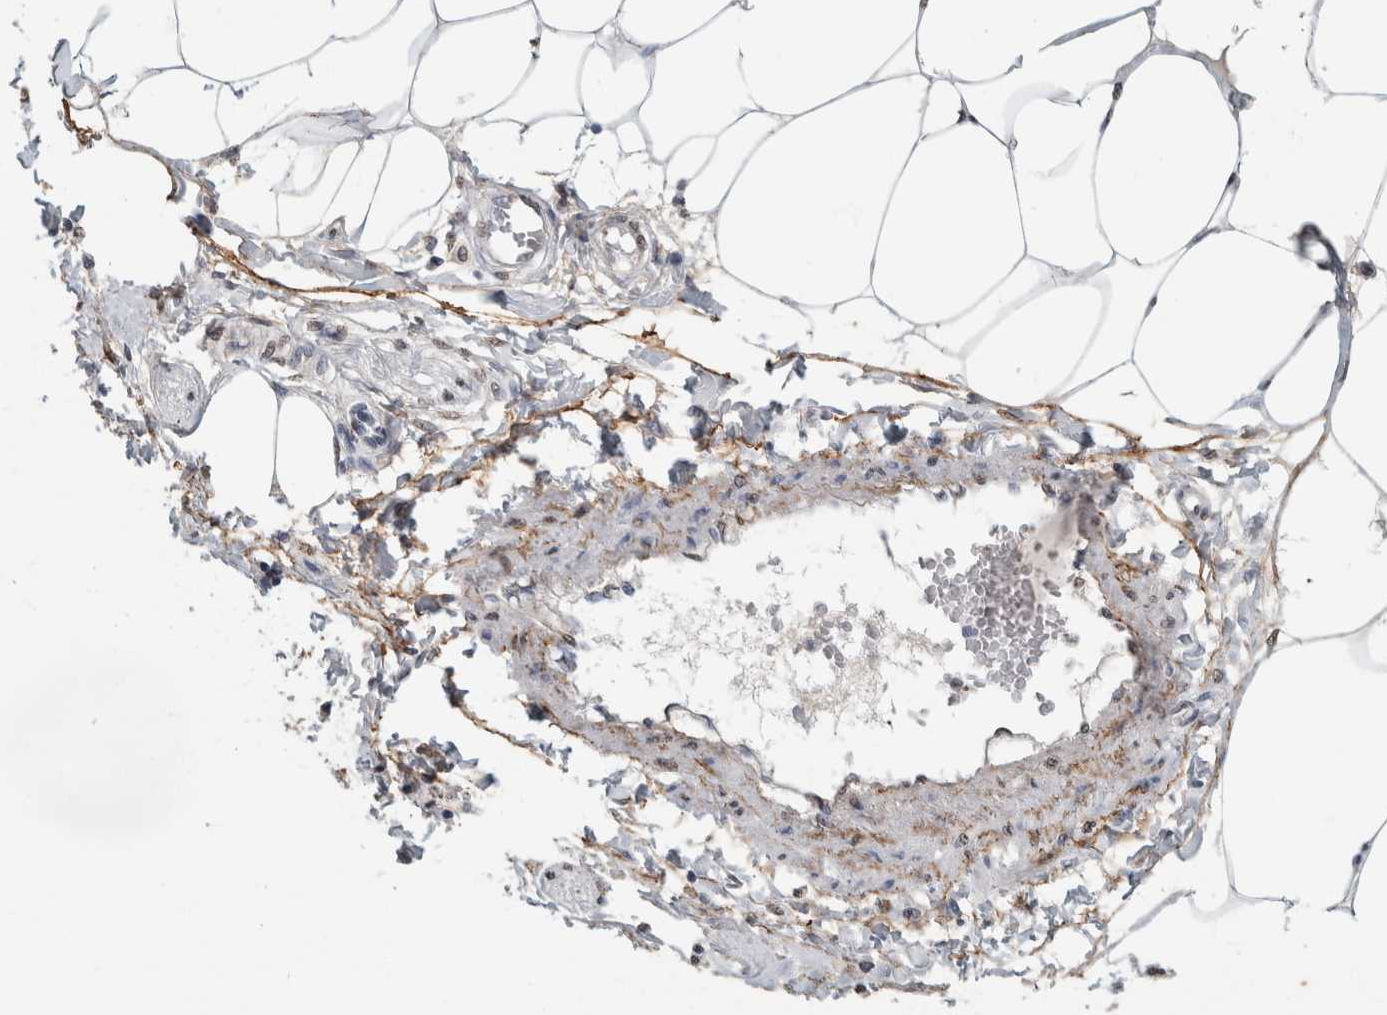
{"staining": {"intensity": "moderate", "quantity": "25%-75%", "location": "cytoplasmic/membranous,nuclear"}, "tissue": "adipose tissue", "cell_type": "Adipocytes", "image_type": "normal", "snomed": [{"axis": "morphology", "description": "Normal tissue, NOS"}, {"axis": "morphology", "description": "Adenocarcinoma, NOS"}, {"axis": "topography", "description": "Colon"}, {"axis": "topography", "description": "Peripheral nerve tissue"}], "caption": "Protein staining reveals moderate cytoplasmic/membranous,nuclear positivity in about 25%-75% of adipocytes in benign adipose tissue.", "gene": "LTBP1", "patient": {"sex": "male", "age": 14}}